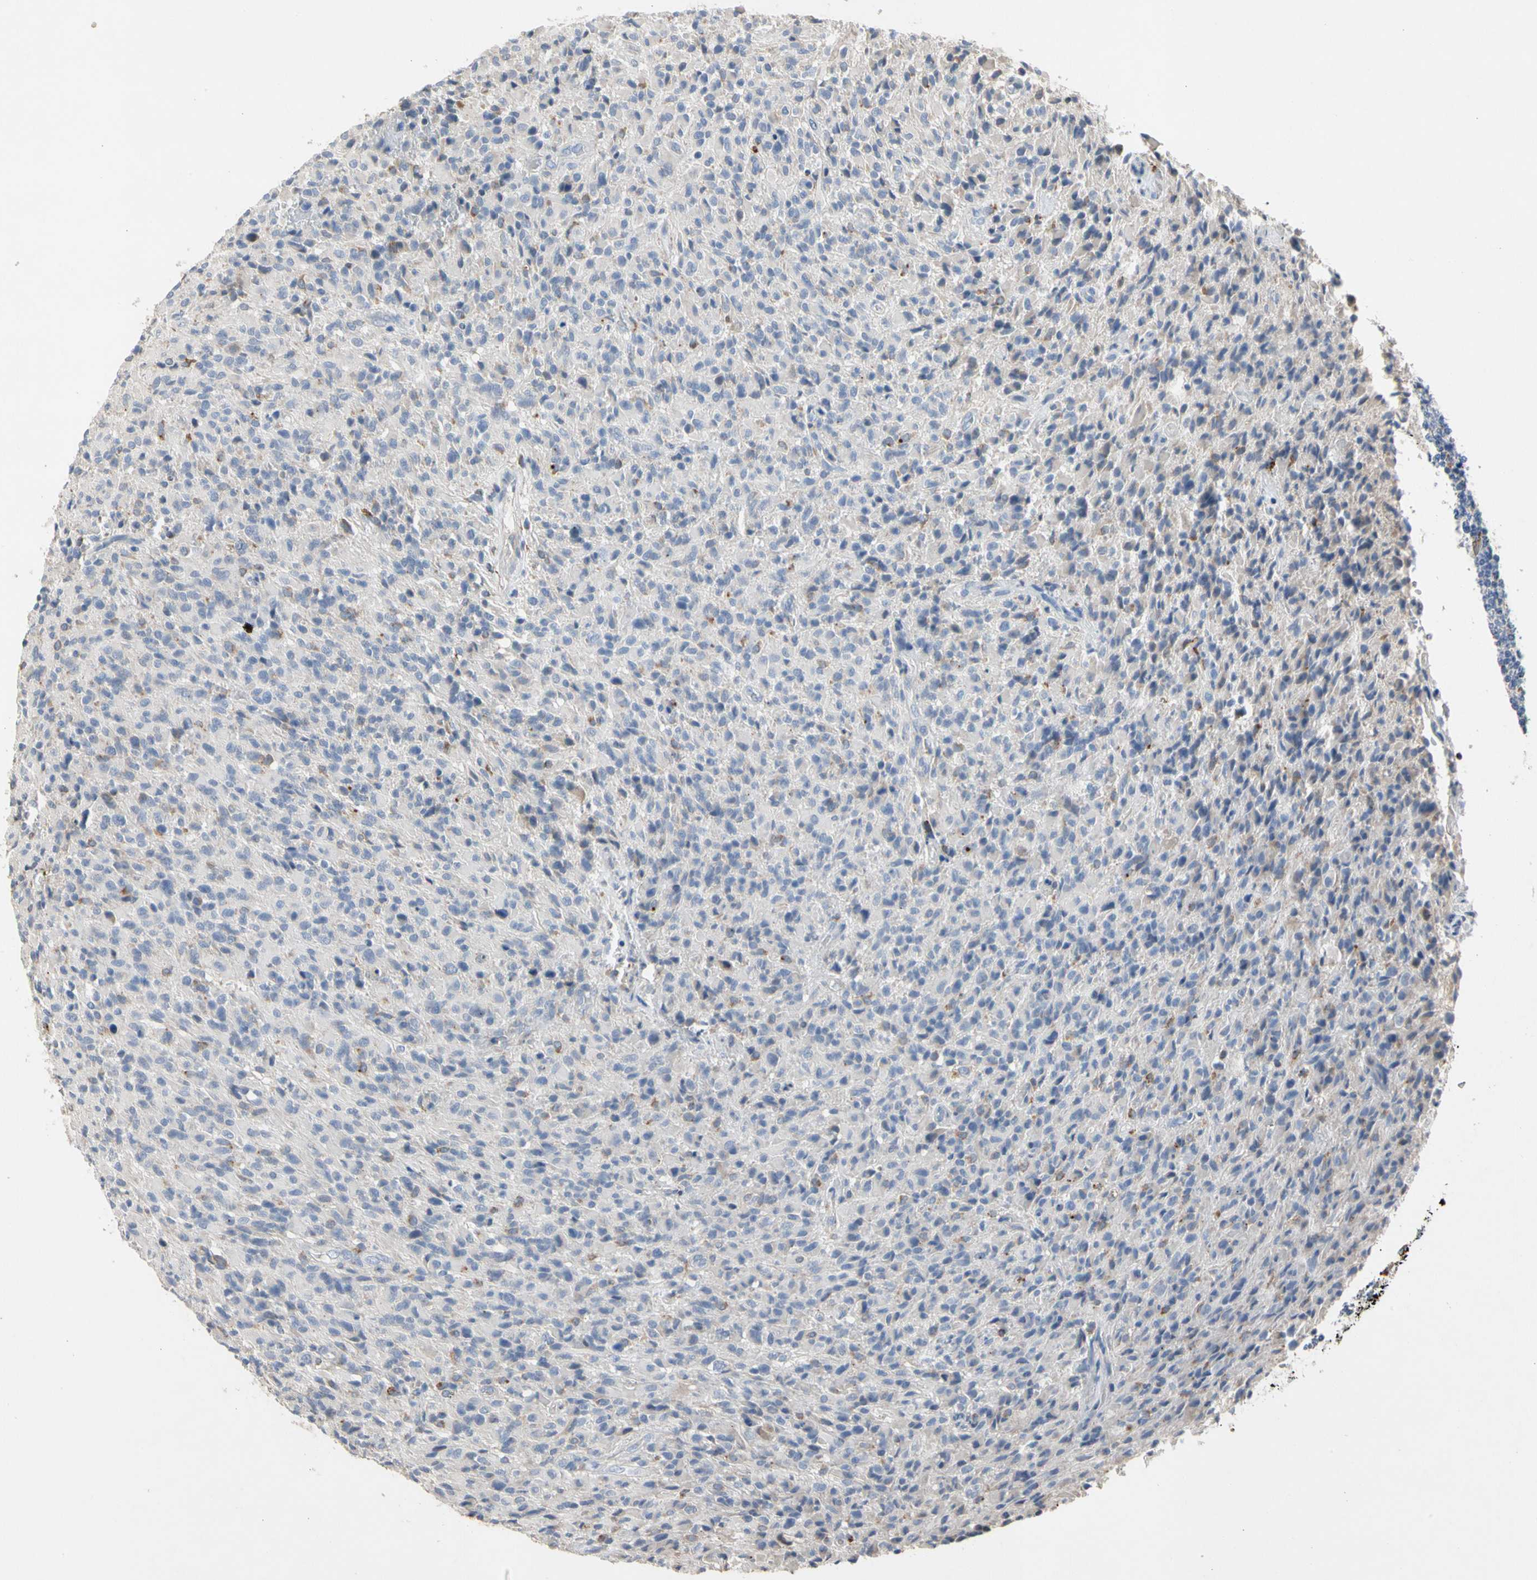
{"staining": {"intensity": "negative", "quantity": "none", "location": "none"}, "tissue": "glioma", "cell_type": "Tumor cells", "image_type": "cancer", "snomed": [{"axis": "morphology", "description": "Glioma, malignant, High grade"}, {"axis": "topography", "description": "Brain"}], "caption": "High magnification brightfield microscopy of malignant glioma (high-grade) stained with DAB (brown) and counterstained with hematoxylin (blue): tumor cells show no significant staining.", "gene": "ADA2", "patient": {"sex": "male", "age": 71}}